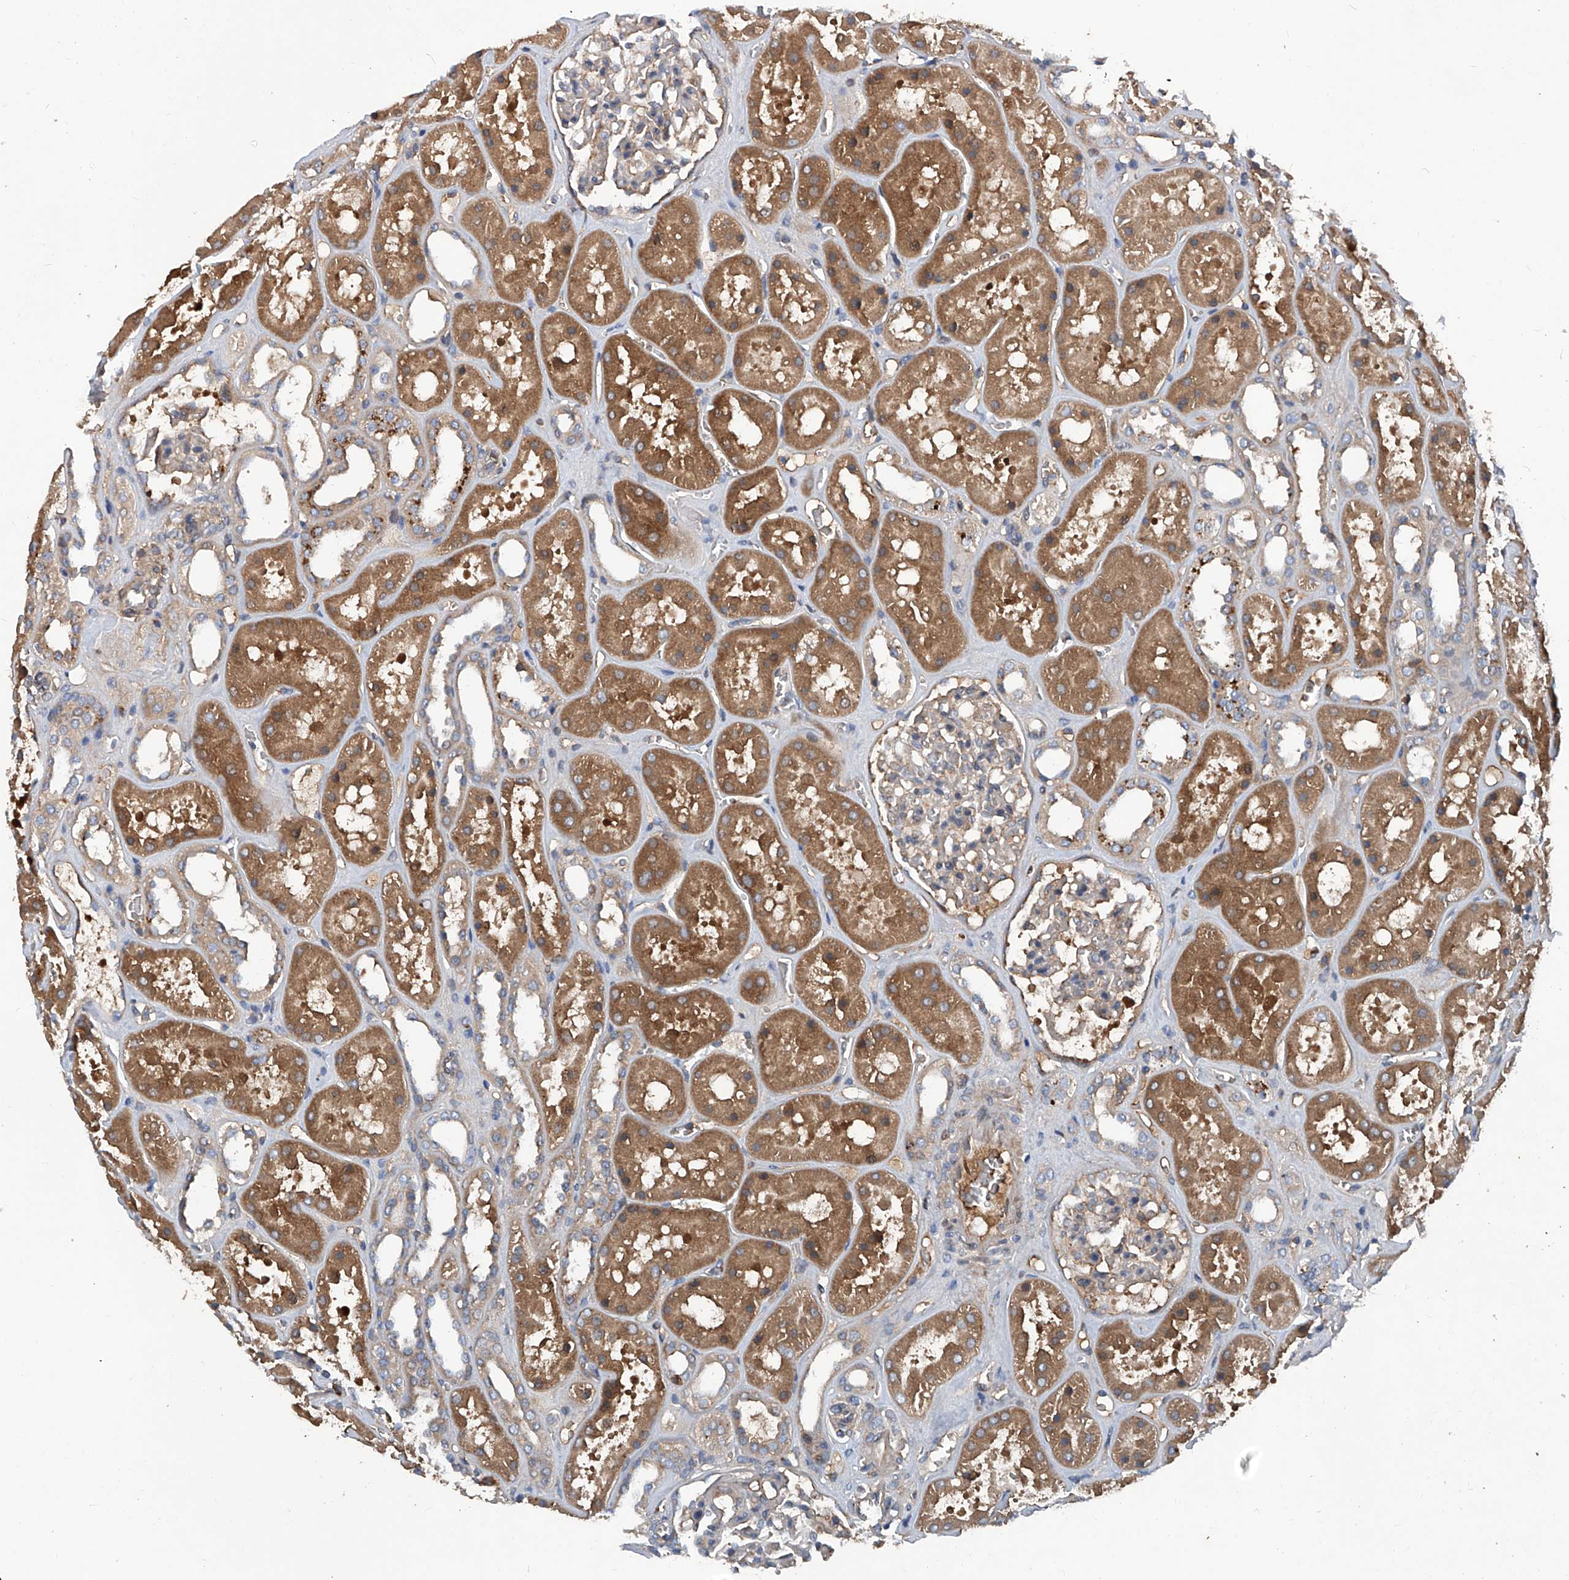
{"staining": {"intensity": "moderate", "quantity": "<25%", "location": "cytoplasmic/membranous"}, "tissue": "kidney", "cell_type": "Cells in glomeruli", "image_type": "normal", "snomed": [{"axis": "morphology", "description": "Normal tissue, NOS"}, {"axis": "topography", "description": "Kidney"}], "caption": "Immunohistochemistry (IHC) of benign kidney demonstrates low levels of moderate cytoplasmic/membranous positivity in about <25% of cells in glomeruli.", "gene": "ASCC3", "patient": {"sex": "female", "age": 41}}